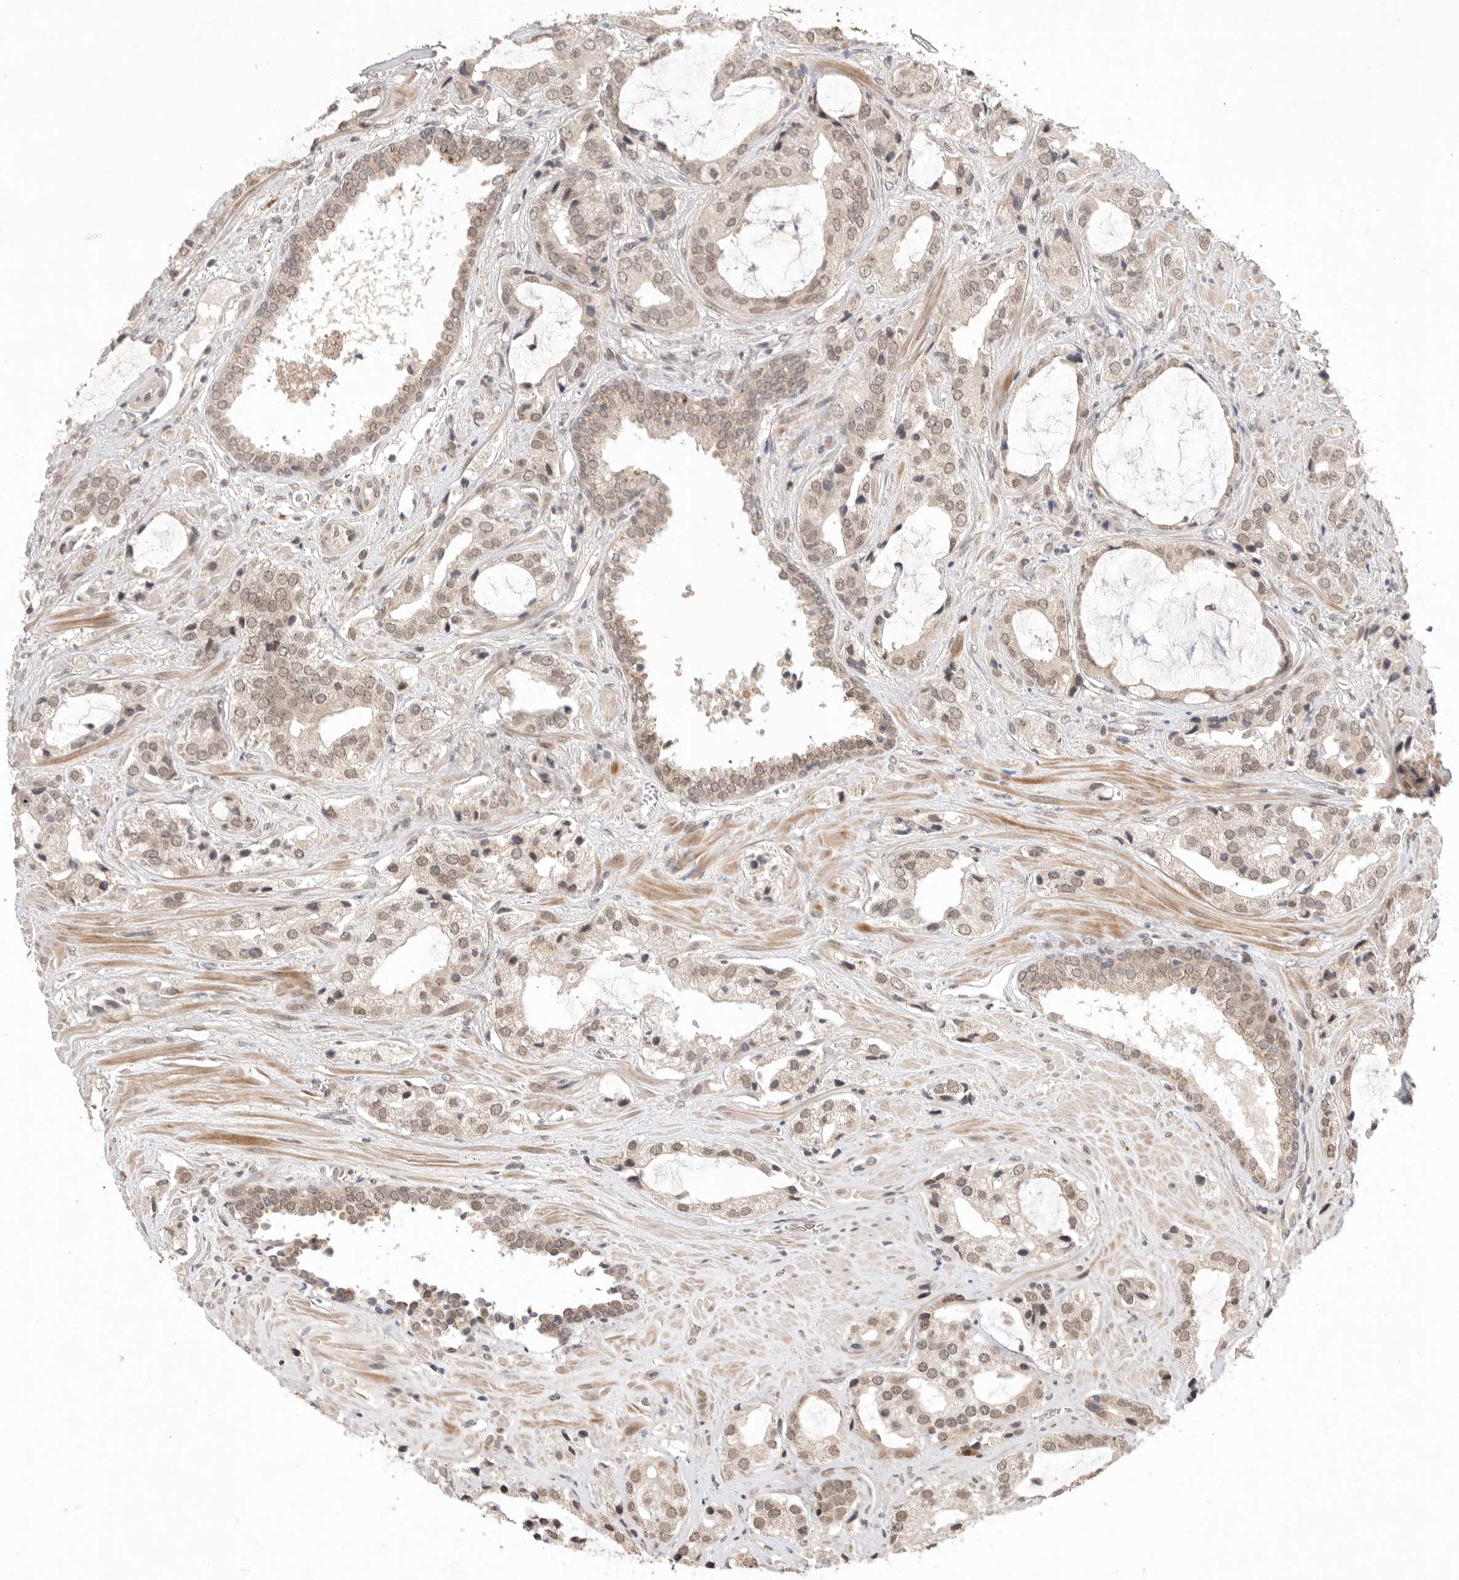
{"staining": {"intensity": "moderate", "quantity": "<25%", "location": "cytoplasmic/membranous"}, "tissue": "prostate cancer", "cell_type": "Tumor cells", "image_type": "cancer", "snomed": [{"axis": "morphology", "description": "Adenocarcinoma, High grade"}, {"axis": "topography", "description": "Prostate"}], "caption": "A brown stain shows moderate cytoplasmic/membranous expression of a protein in human prostate cancer tumor cells.", "gene": "LEMD3", "patient": {"sex": "male", "age": 66}}